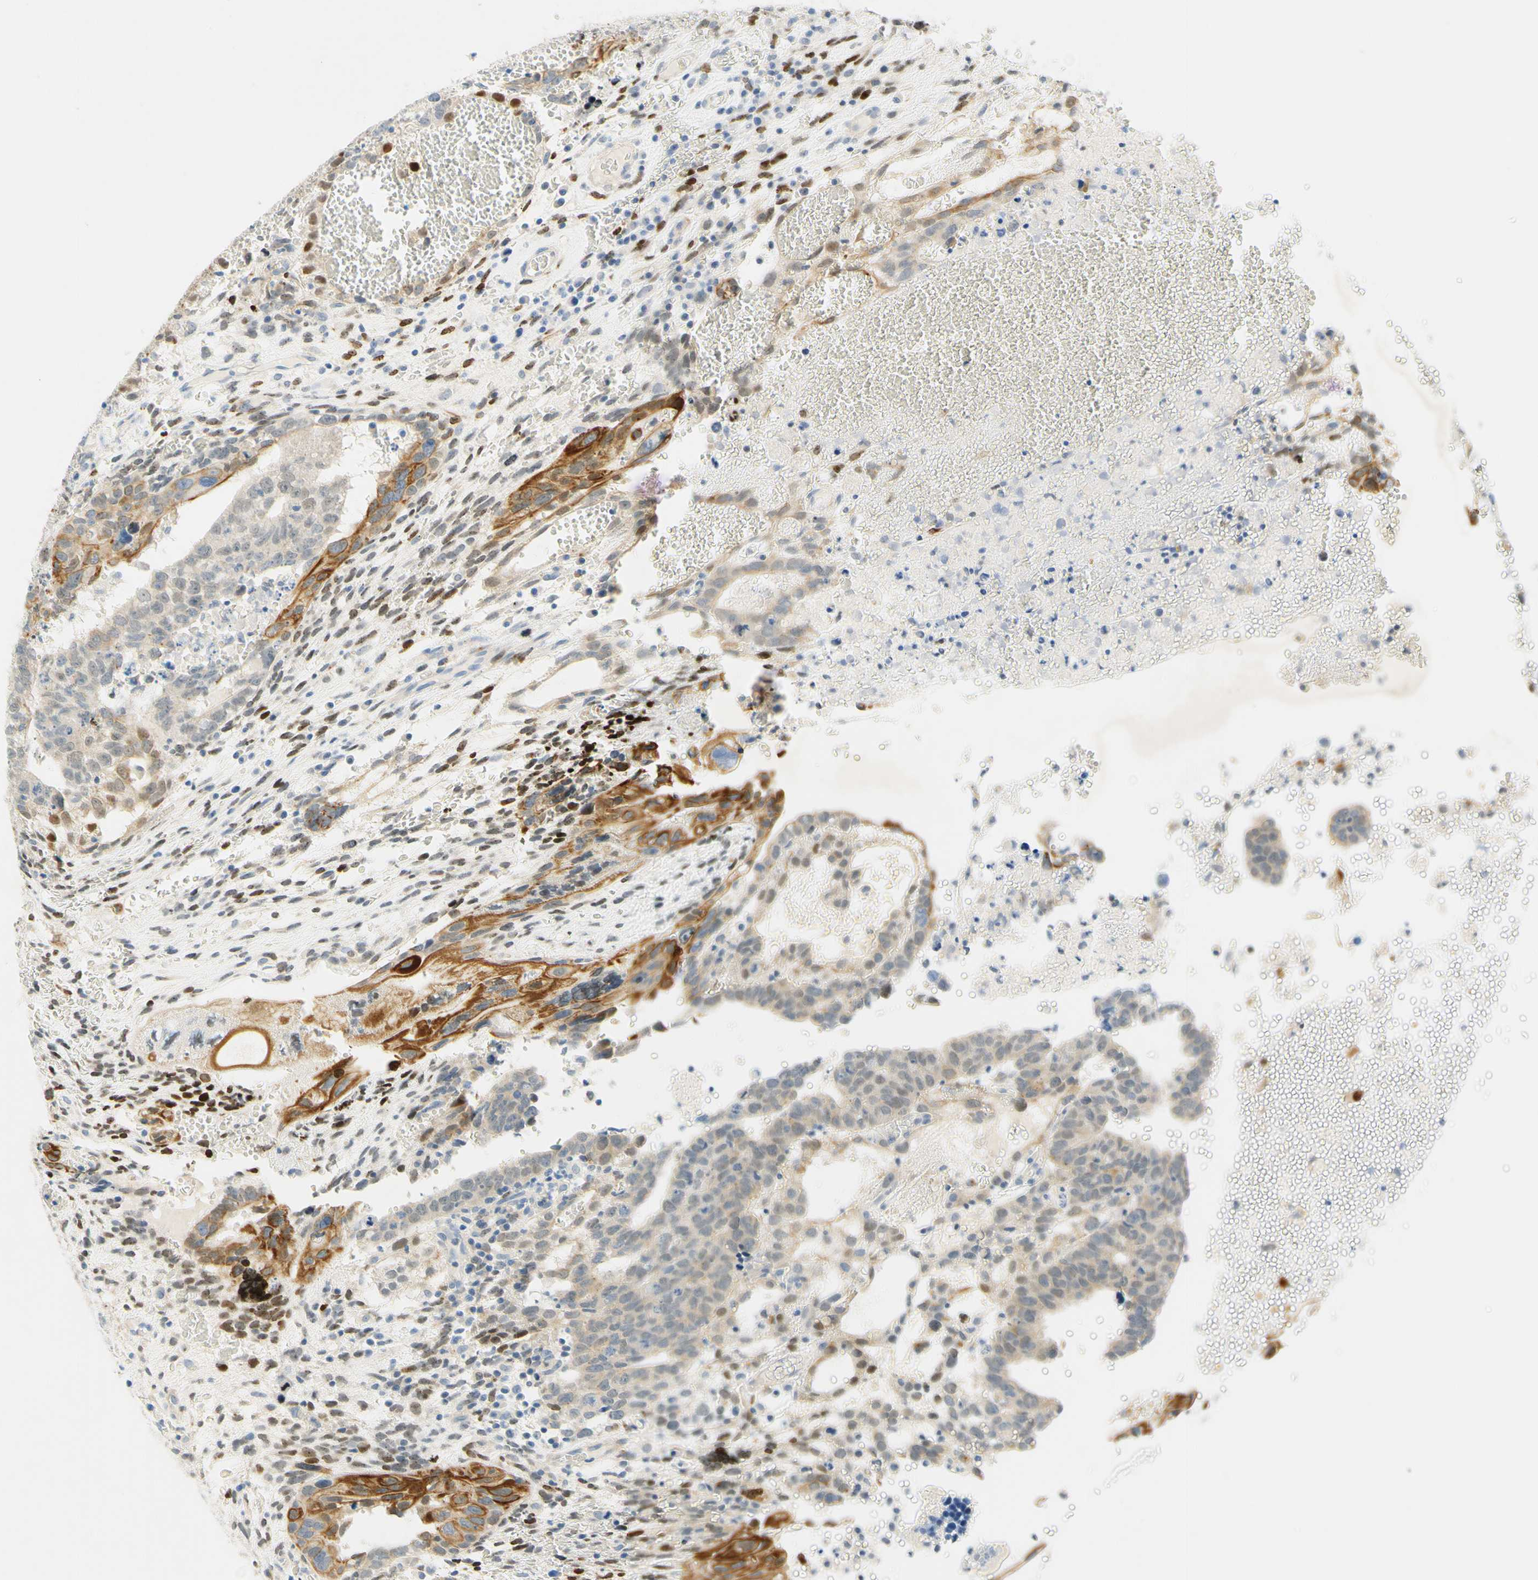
{"staining": {"intensity": "moderate", "quantity": "25%-75%", "location": "cytoplasmic/membranous,nuclear"}, "tissue": "testis cancer", "cell_type": "Tumor cells", "image_type": "cancer", "snomed": [{"axis": "morphology", "description": "Seminoma, NOS"}, {"axis": "morphology", "description": "Carcinoma, Embryonal, NOS"}, {"axis": "topography", "description": "Testis"}], "caption": "Human testis cancer (embryonal carcinoma) stained with a brown dye displays moderate cytoplasmic/membranous and nuclear positive positivity in approximately 25%-75% of tumor cells.", "gene": "ENTREP2", "patient": {"sex": "male", "age": 52}}